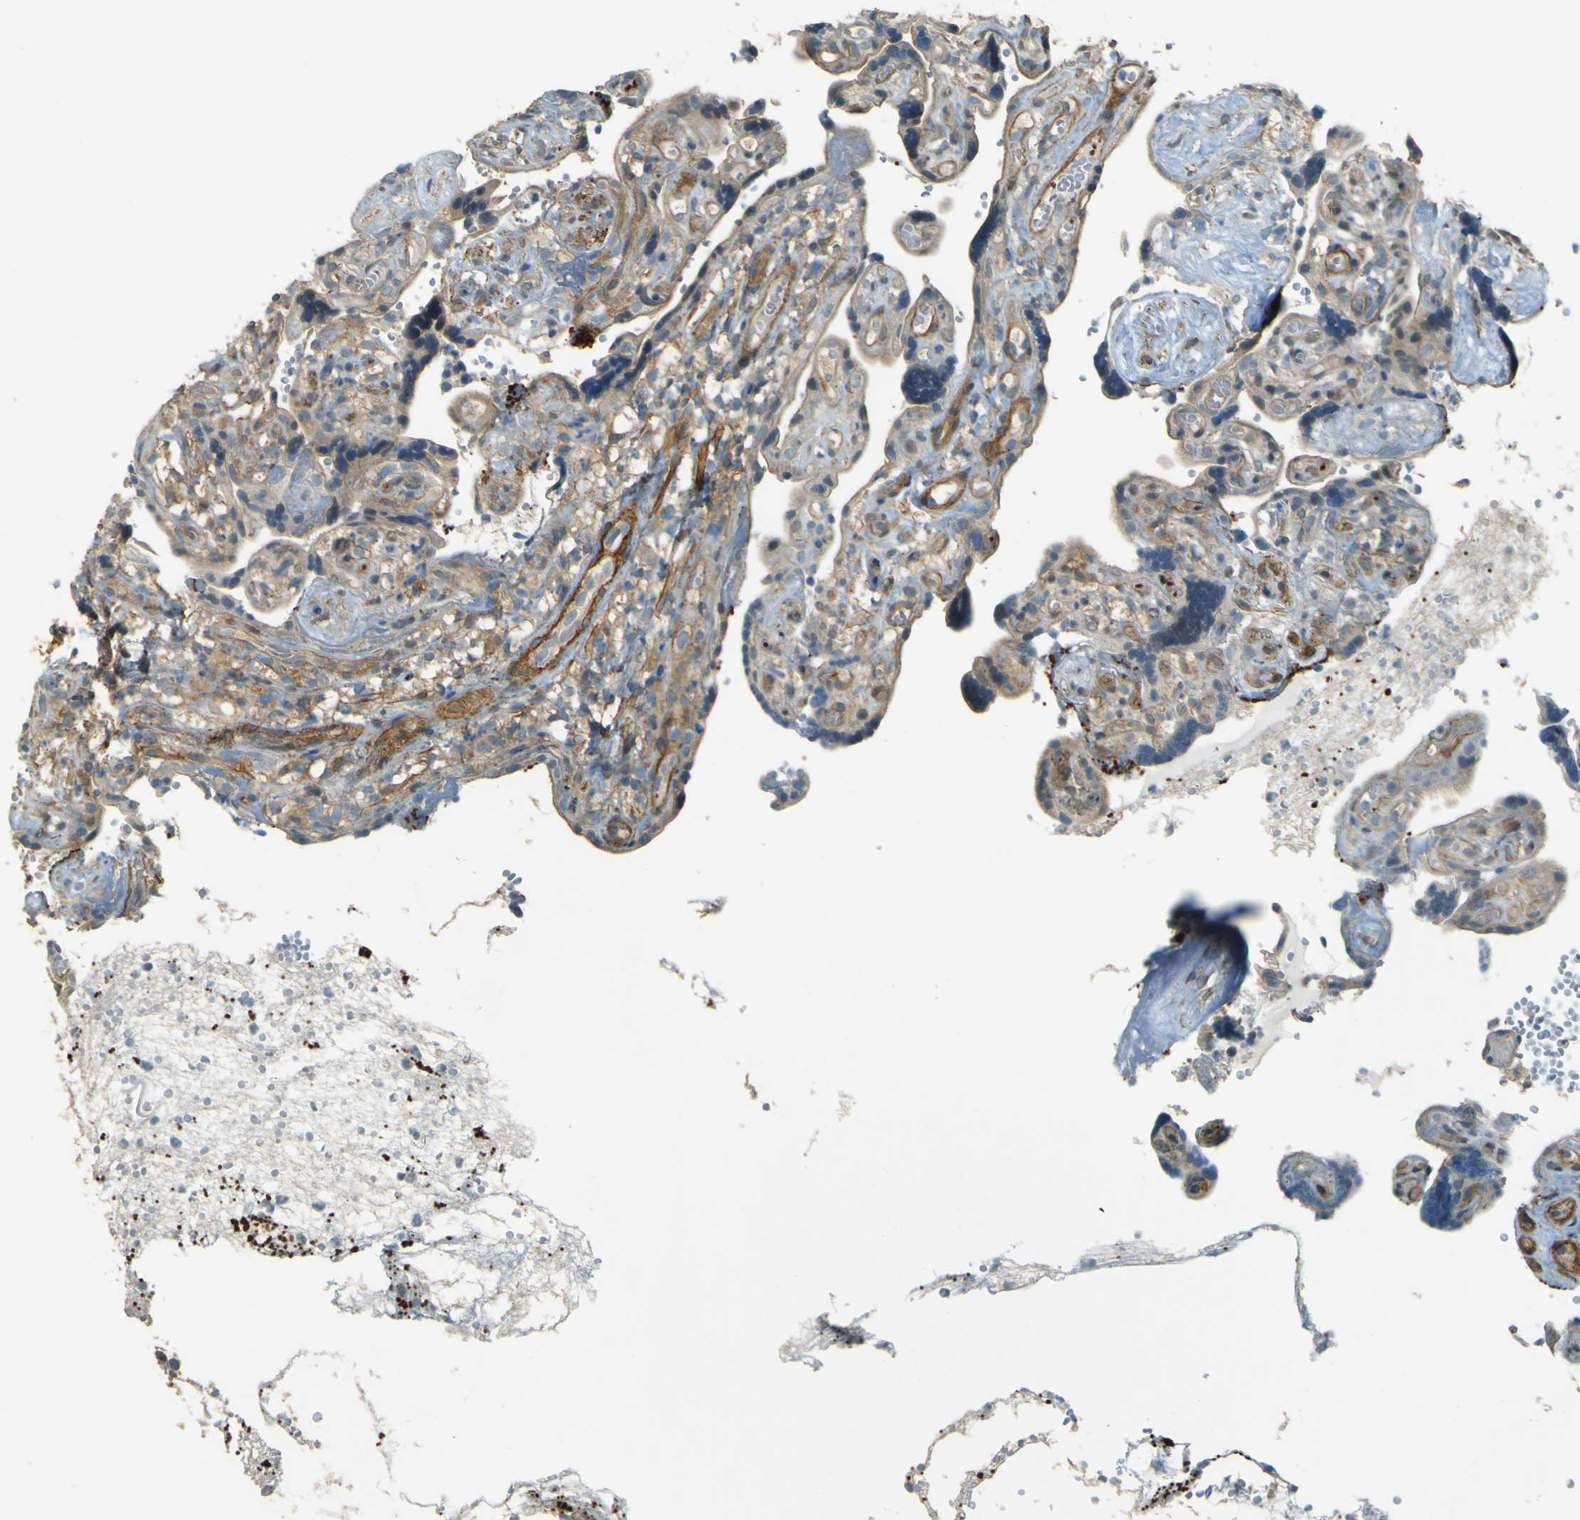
{"staining": {"intensity": "moderate", "quantity": ">75%", "location": "cytoplasmic/membranous"}, "tissue": "placenta", "cell_type": "Decidual cells", "image_type": "normal", "snomed": [{"axis": "morphology", "description": "Normal tissue, NOS"}, {"axis": "topography", "description": "Placenta"}], "caption": "Protein expression analysis of normal placenta exhibits moderate cytoplasmic/membranous expression in about >75% of decidual cells.", "gene": "NEXN", "patient": {"sex": "female", "age": 30}}